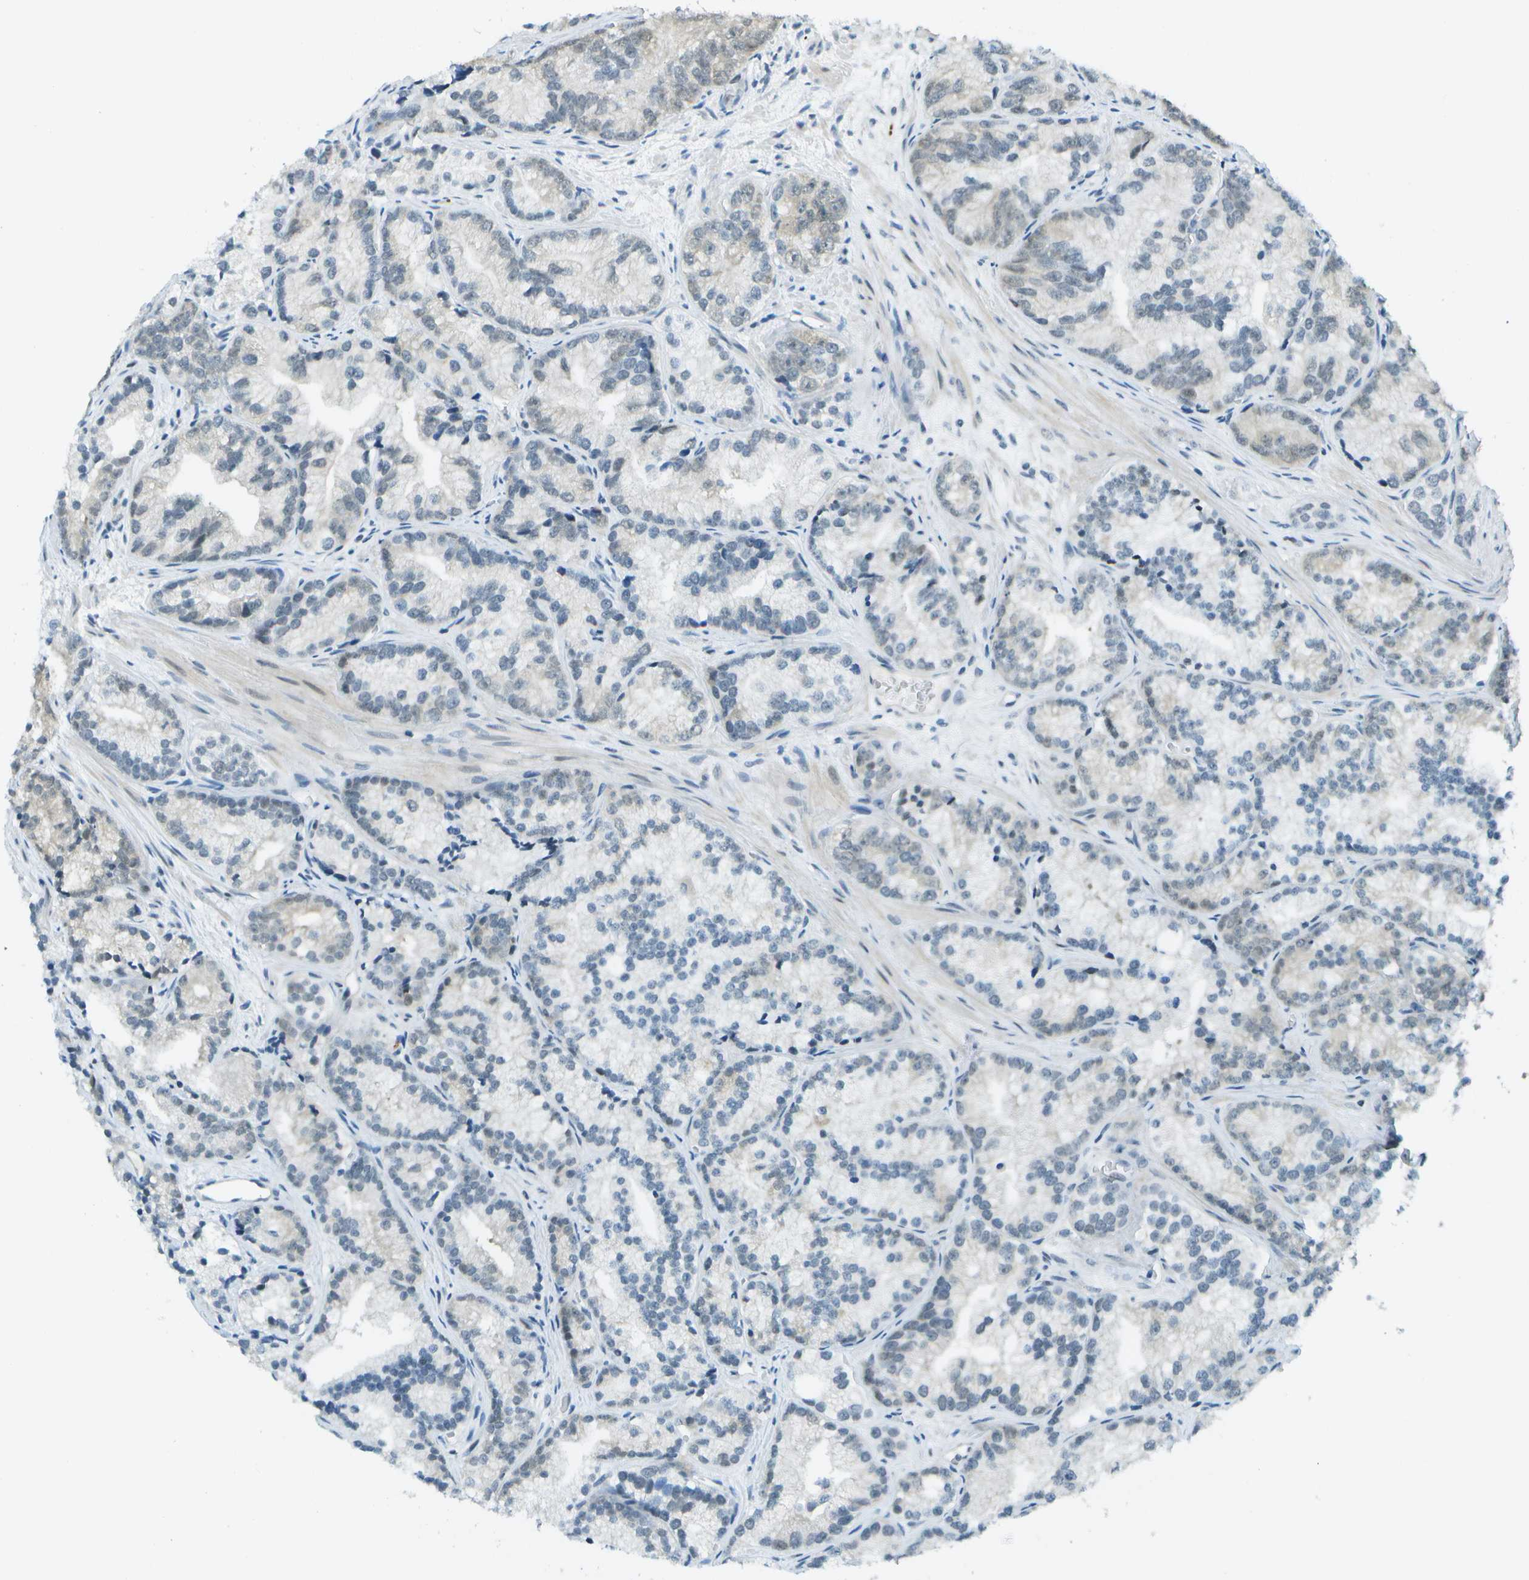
{"staining": {"intensity": "negative", "quantity": "none", "location": "none"}, "tissue": "prostate cancer", "cell_type": "Tumor cells", "image_type": "cancer", "snomed": [{"axis": "morphology", "description": "Adenocarcinoma, Low grade"}, {"axis": "topography", "description": "Prostate"}], "caption": "Immunohistochemistry image of neoplastic tissue: human prostate adenocarcinoma (low-grade) stained with DAB (3,3'-diaminobenzidine) shows no significant protein staining in tumor cells.", "gene": "NEK11", "patient": {"sex": "male", "age": 89}}